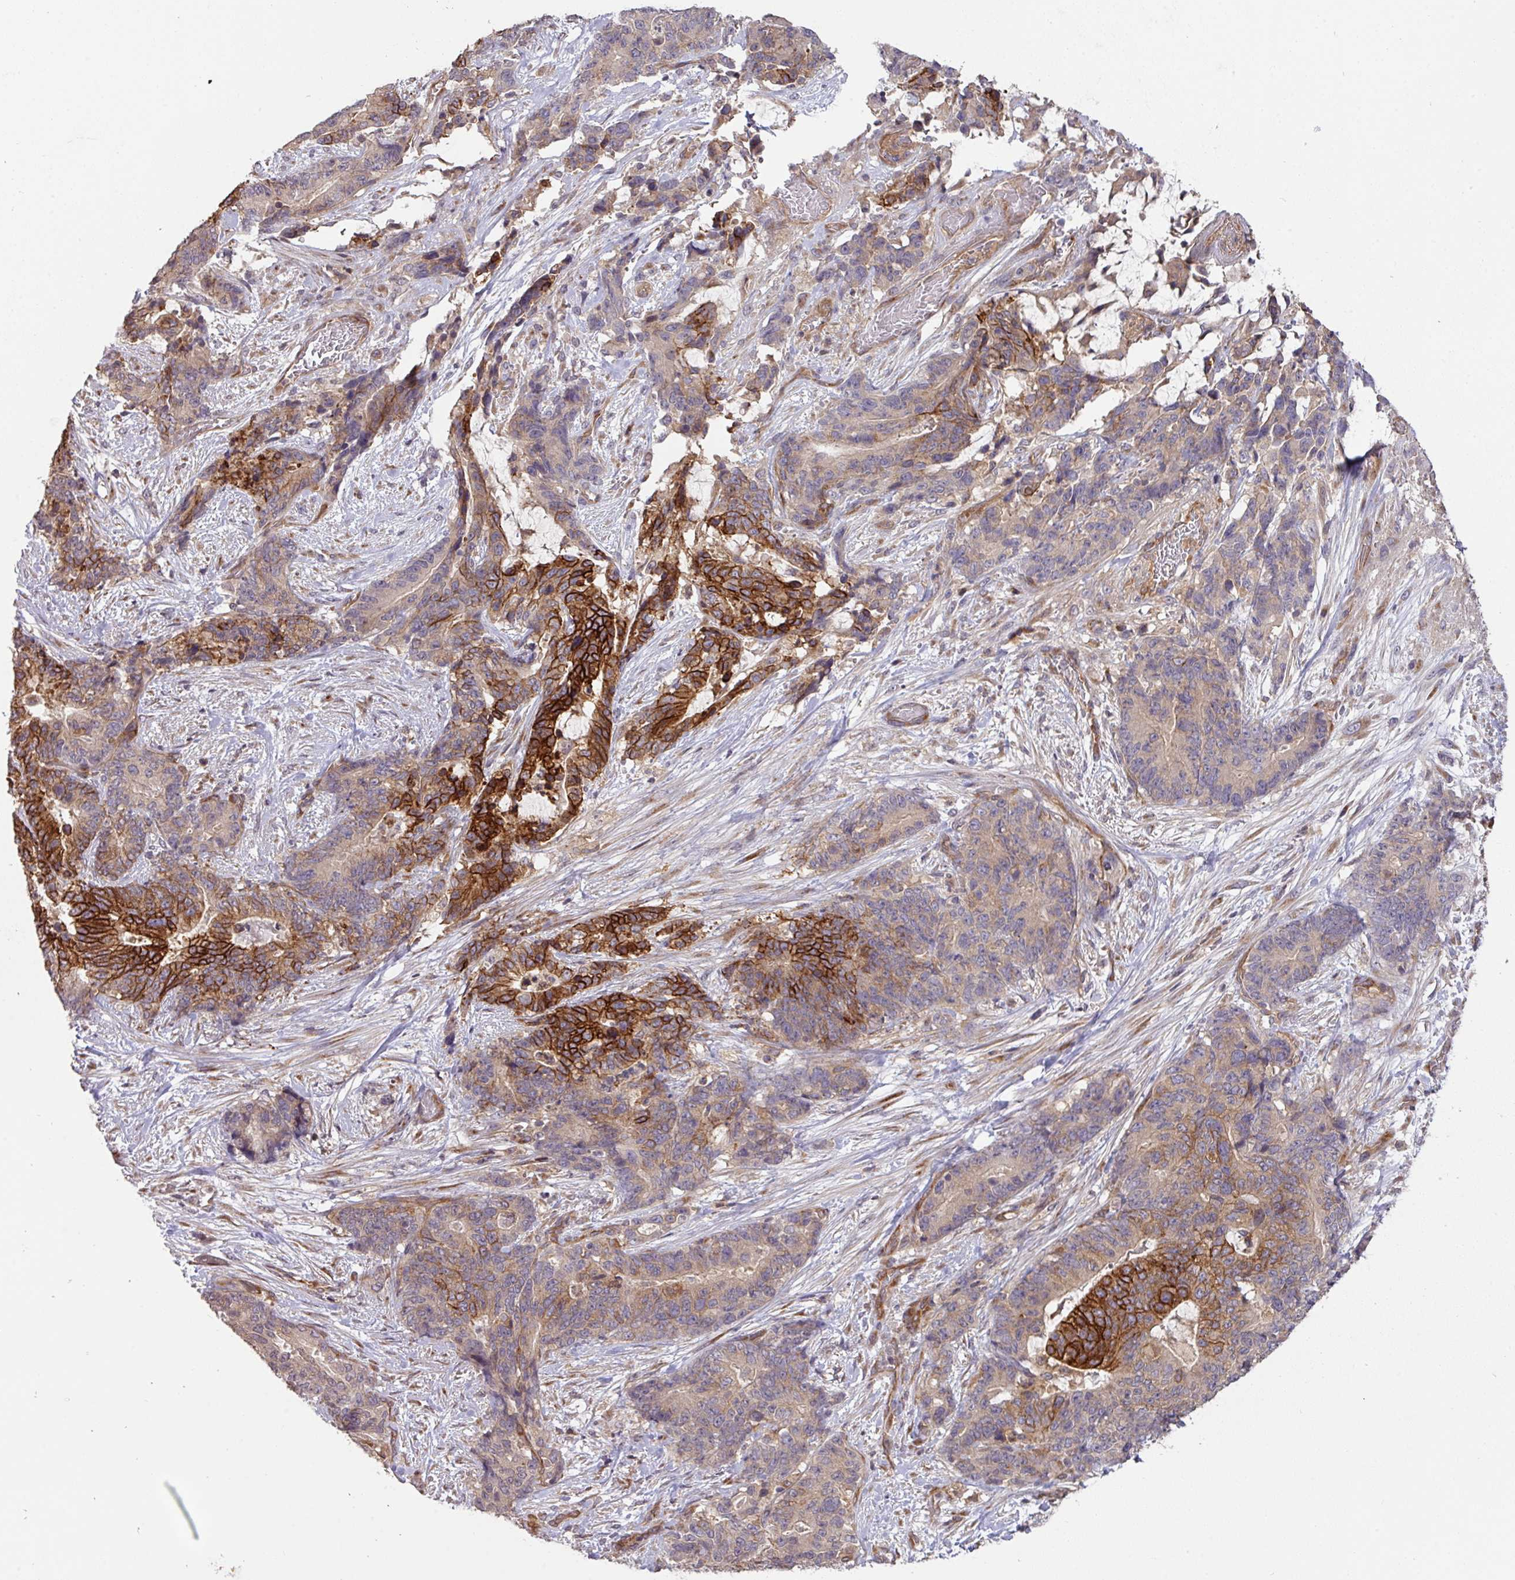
{"staining": {"intensity": "strong", "quantity": "25%-75%", "location": "cytoplasmic/membranous"}, "tissue": "stomach cancer", "cell_type": "Tumor cells", "image_type": "cancer", "snomed": [{"axis": "morphology", "description": "Normal tissue, NOS"}, {"axis": "morphology", "description": "Adenocarcinoma, NOS"}, {"axis": "topography", "description": "Stomach"}], "caption": "Approximately 25%-75% of tumor cells in human stomach cancer (adenocarcinoma) reveal strong cytoplasmic/membranous protein positivity as visualized by brown immunohistochemical staining.", "gene": "CYFIP2", "patient": {"sex": "female", "age": 64}}